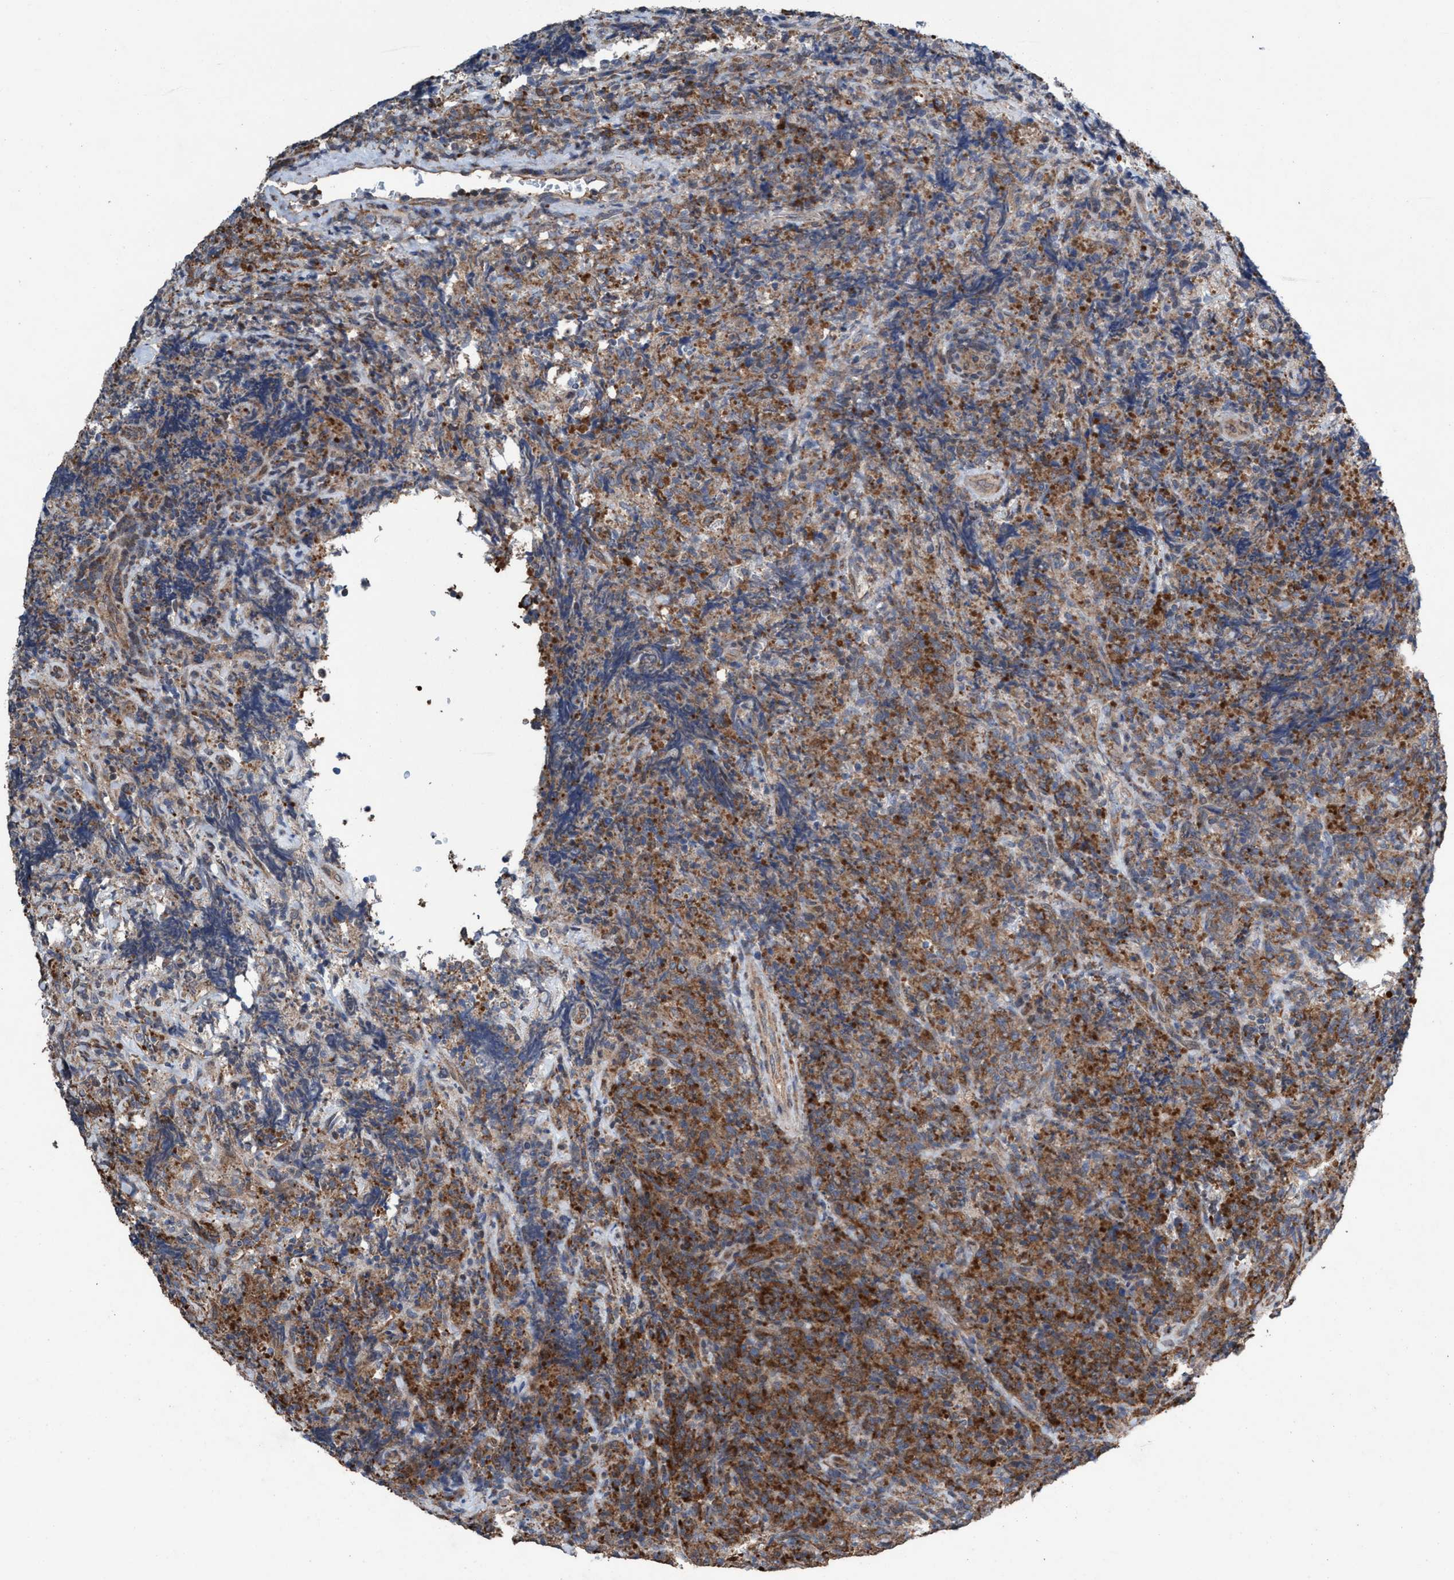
{"staining": {"intensity": "moderate", "quantity": ">75%", "location": "cytoplasmic/membranous"}, "tissue": "lymphoma", "cell_type": "Tumor cells", "image_type": "cancer", "snomed": [{"axis": "morphology", "description": "Malignant lymphoma, non-Hodgkin's type, High grade"}, {"axis": "topography", "description": "Tonsil"}], "caption": "Protein expression analysis of human lymphoma reveals moderate cytoplasmic/membranous expression in about >75% of tumor cells. (brown staining indicates protein expression, while blue staining denotes nuclei).", "gene": "METAP2", "patient": {"sex": "female", "age": 36}}